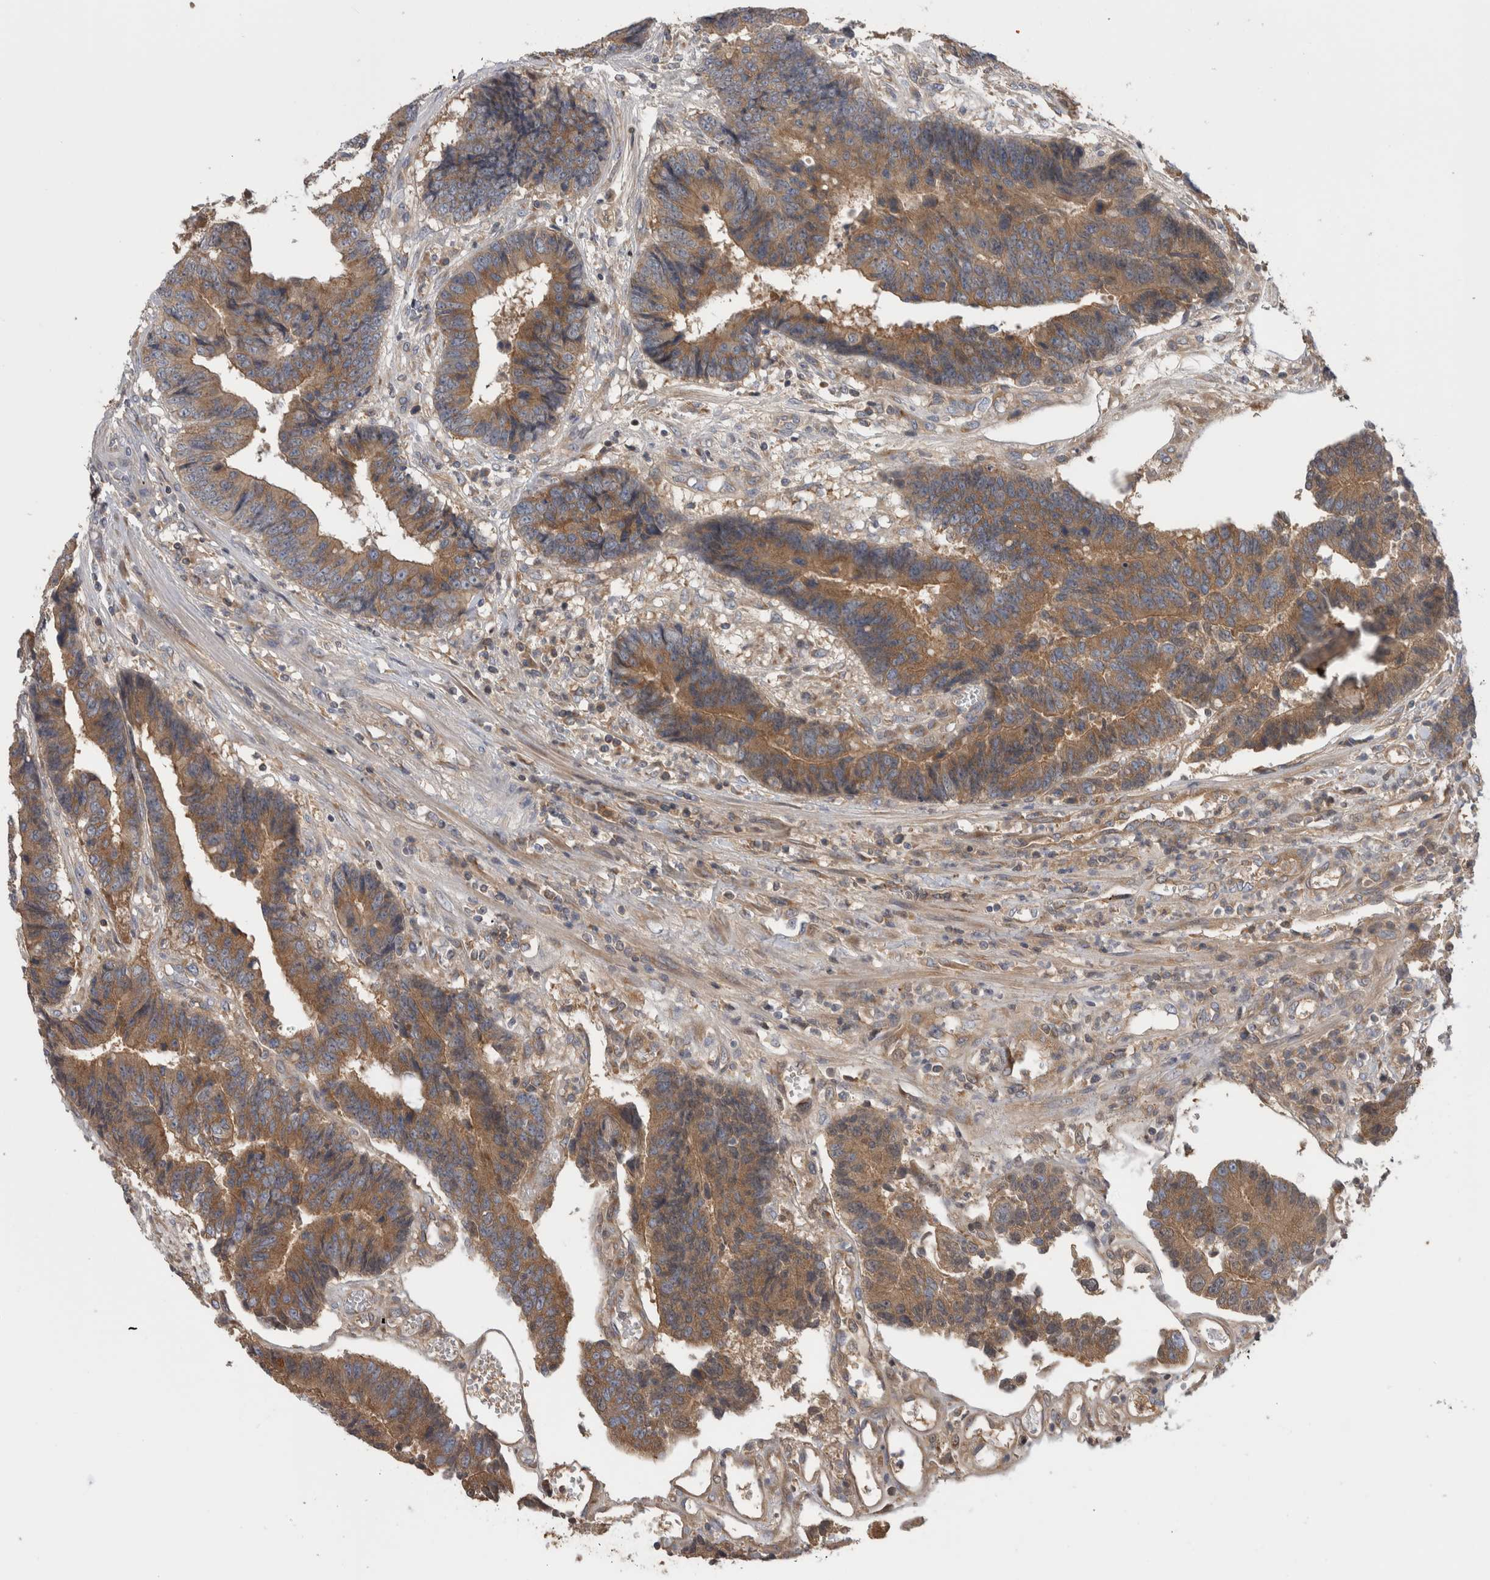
{"staining": {"intensity": "moderate", "quantity": ">75%", "location": "cytoplasmic/membranous"}, "tissue": "colorectal cancer", "cell_type": "Tumor cells", "image_type": "cancer", "snomed": [{"axis": "morphology", "description": "Adenocarcinoma, NOS"}, {"axis": "topography", "description": "Rectum"}], "caption": "Protein staining shows moderate cytoplasmic/membranous positivity in approximately >75% of tumor cells in adenocarcinoma (colorectal).", "gene": "TBCE", "patient": {"sex": "male", "age": 84}}